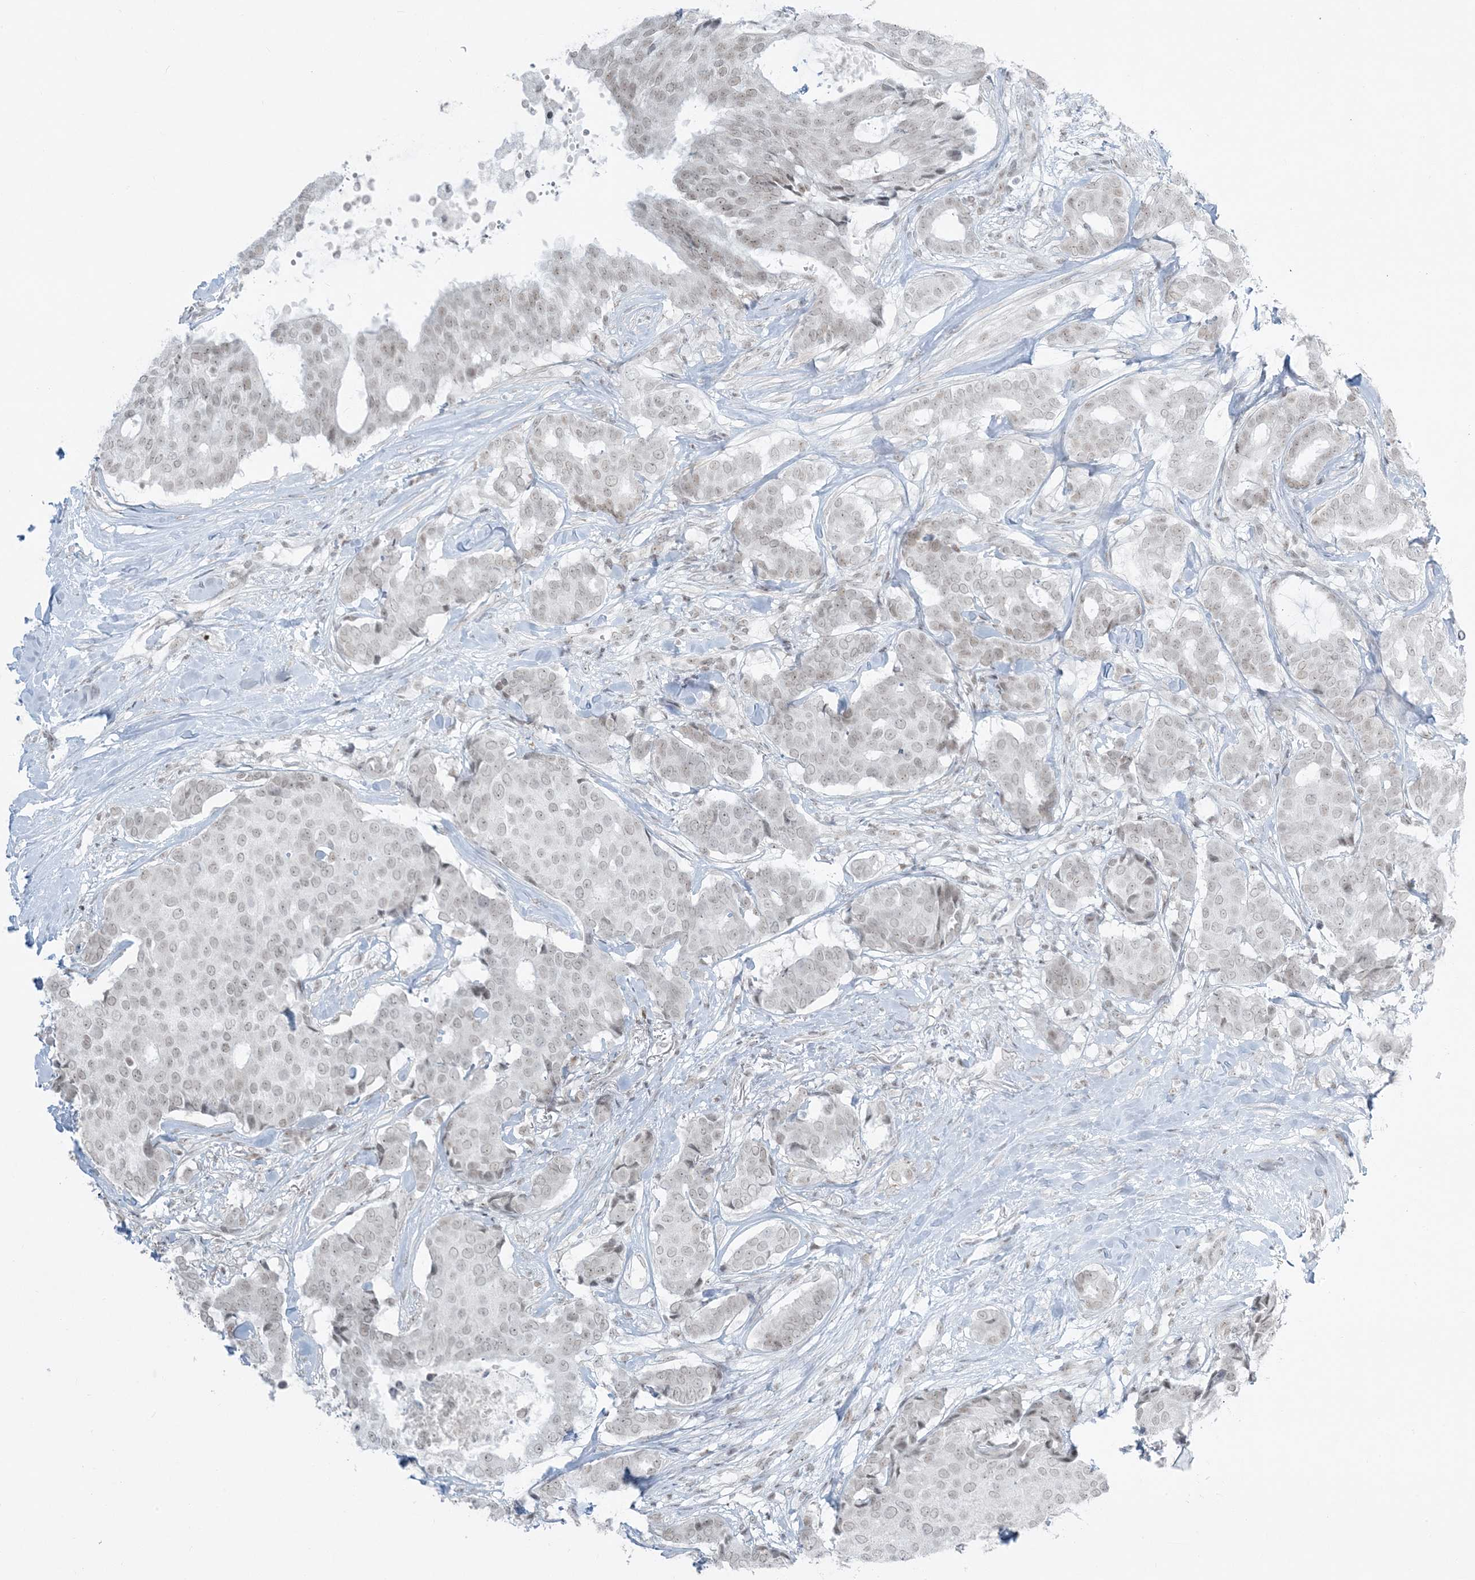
{"staining": {"intensity": "weak", "quantity": "<25%", "location": "nuclear"}, "tissue": "breast cancer", "cell_type": "Tumor cells", "image_type": "cancer", "snomed": [{"axis": "morphology", "description": "Duct carcinoma"}, {"axis": "topography", "description": "Breast"}], "caption": "Tumor cells show no significant staining in breast cancer (intraductal carcinoma). Nuclei are stained in blue.", "gene": "ZNF787", "patient": {"sex": "female", "age": 75}}